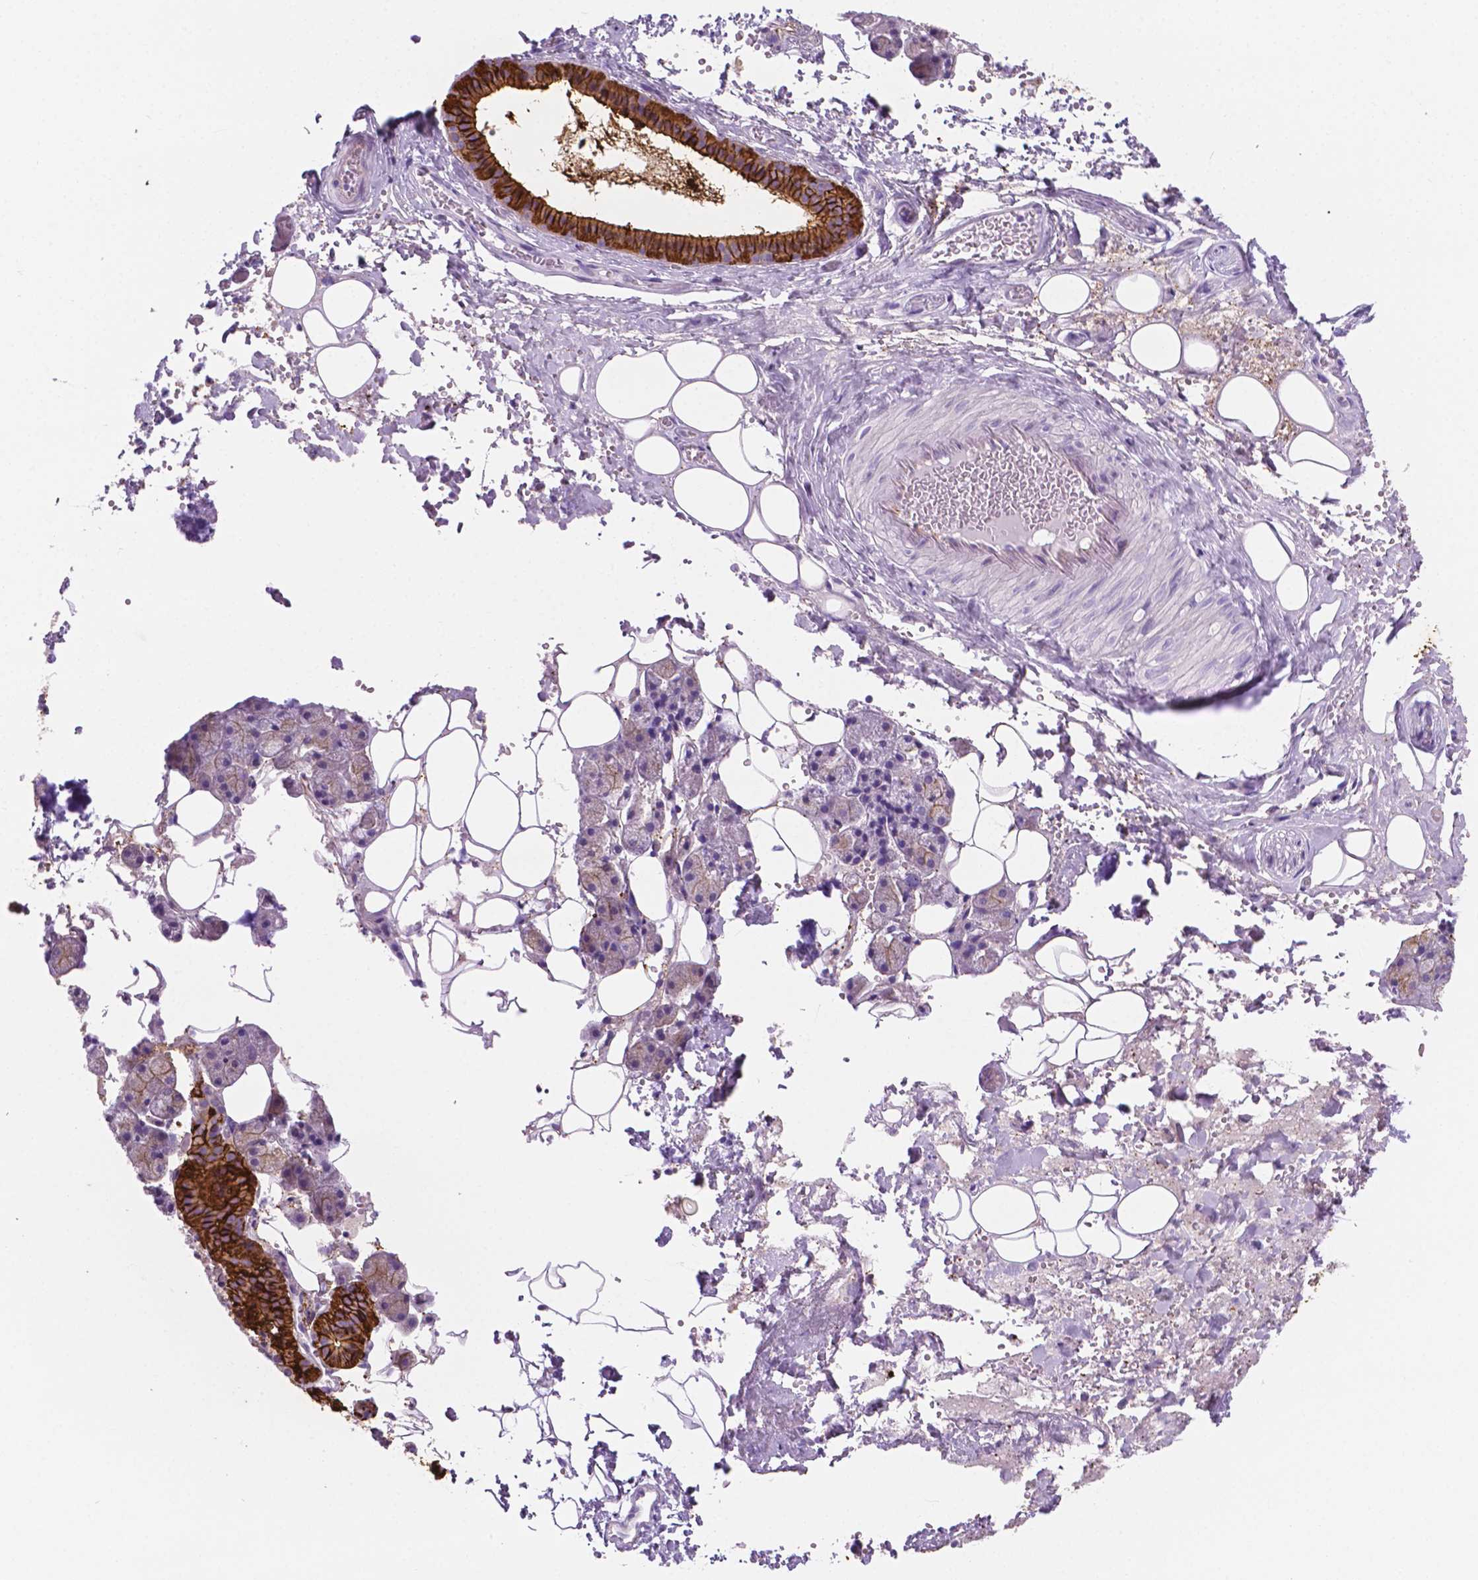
{"staining": {"intensity": "strong", "quantity": "25%-75%", "location": "cytoplasmic/membranous"}, "tissue": "salivary gland", "cell_type": "Glandular cells", "image_type": "normal", "snomed": [{"axis": "morphology", "description": "Normal tissue, NOS"}, {"axis": "topography", "description": "Salivary gland"}], "caption": "Strong cytoplasmic/membranous expression for a protein is appreciated in about 25%-75% of glandular cells of unremarkable salivary gland using IHC.", "gene": "EPPK1", "patient": {"sex": "male", "age": 38}}